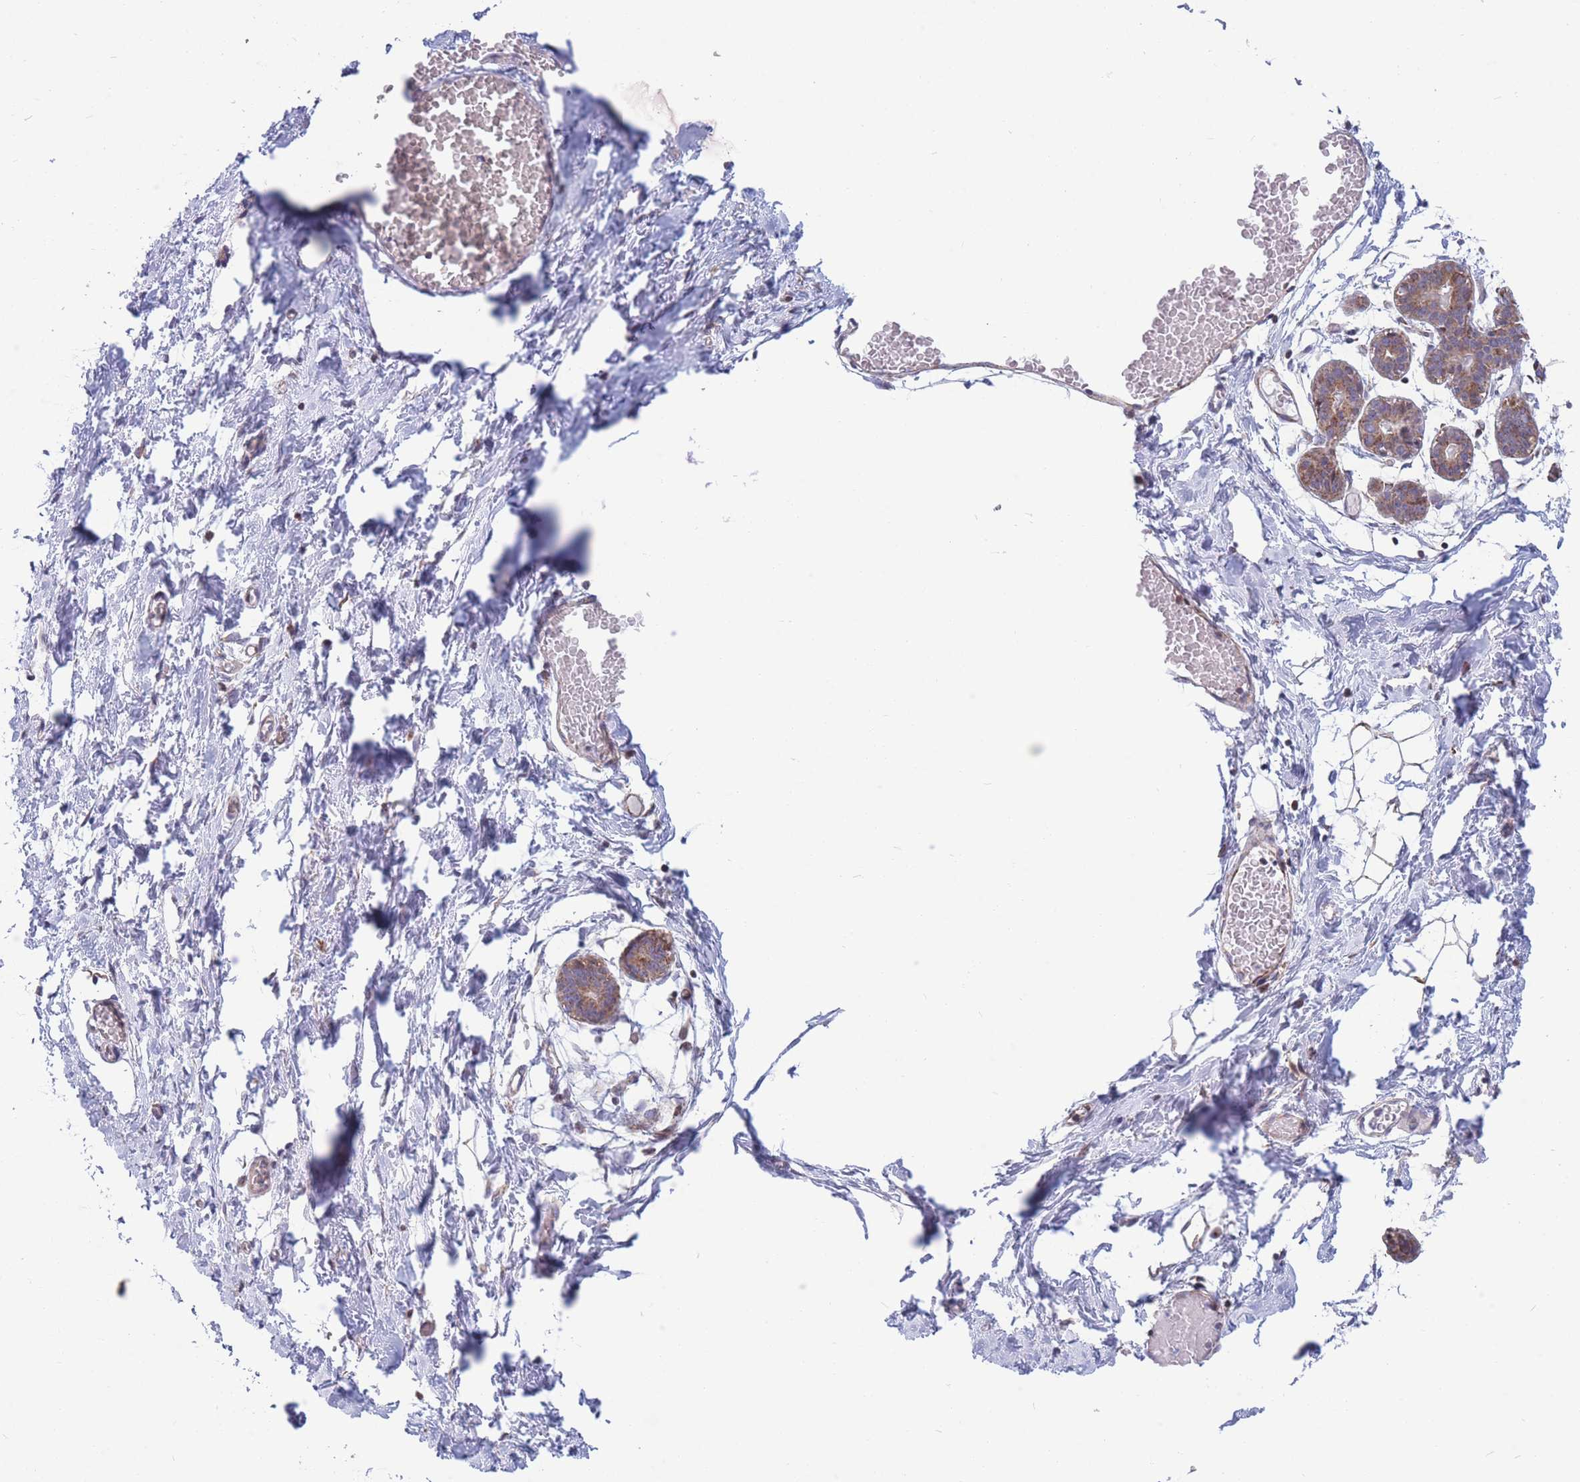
{"staining": {"intensity": "negative", "quantity": "none", "location": "none"}, "tissue": "breast", "cell_type": "Adipocytes", "image_type": "normal", "snomed": [{"axis": "morphology", "description": "Normal tissue, NOS"}, {"axis": "topography", "description": "Breast"}], "caption": "Human breast stained for a protein using IHC shows no positivity in adipocytes.", "gene": "HSPE1", "patient": {"sex": "female", "age": 27}}